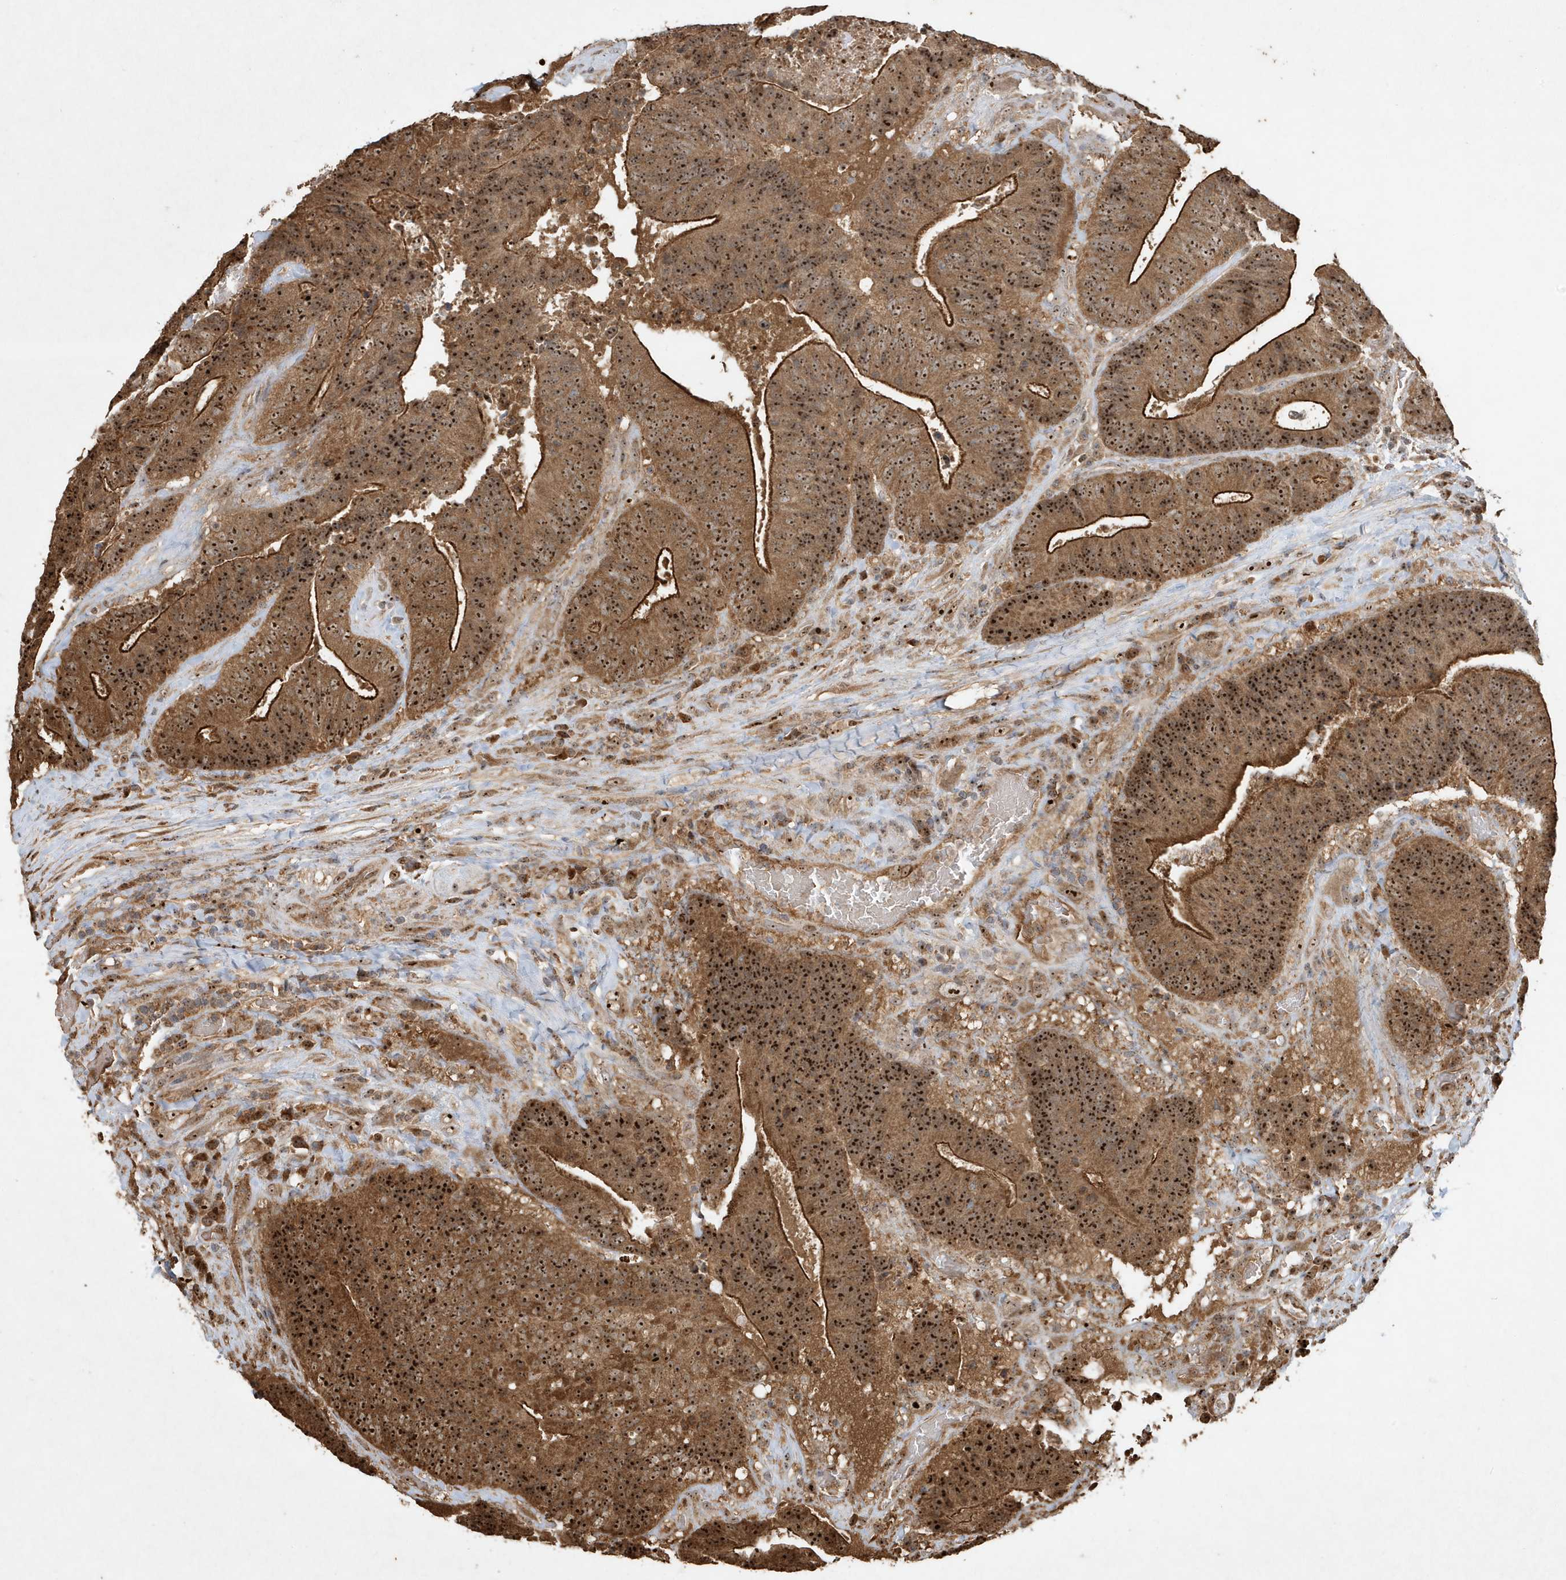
{"staining": {"intensity": "strong", "quantity": ">75%", "location": "cytoplasmic/membranous,nuclear"}, "tissue": "colorectal cancer", "cell_type": "Tumor cells", "image_type": "cancer", "snomed": [{"axis": "morphology", "description": "Adenocarcinoma, NOS"}, {"axis": "topography", "description": "Rectum"}], "caption": "Human colorectal cancer (adenocarcinoma) stained with a protein marker displays strong staining in tumor cells.", "gene": "ABCB9", "patient": {"sex": "male", "age": 72}}